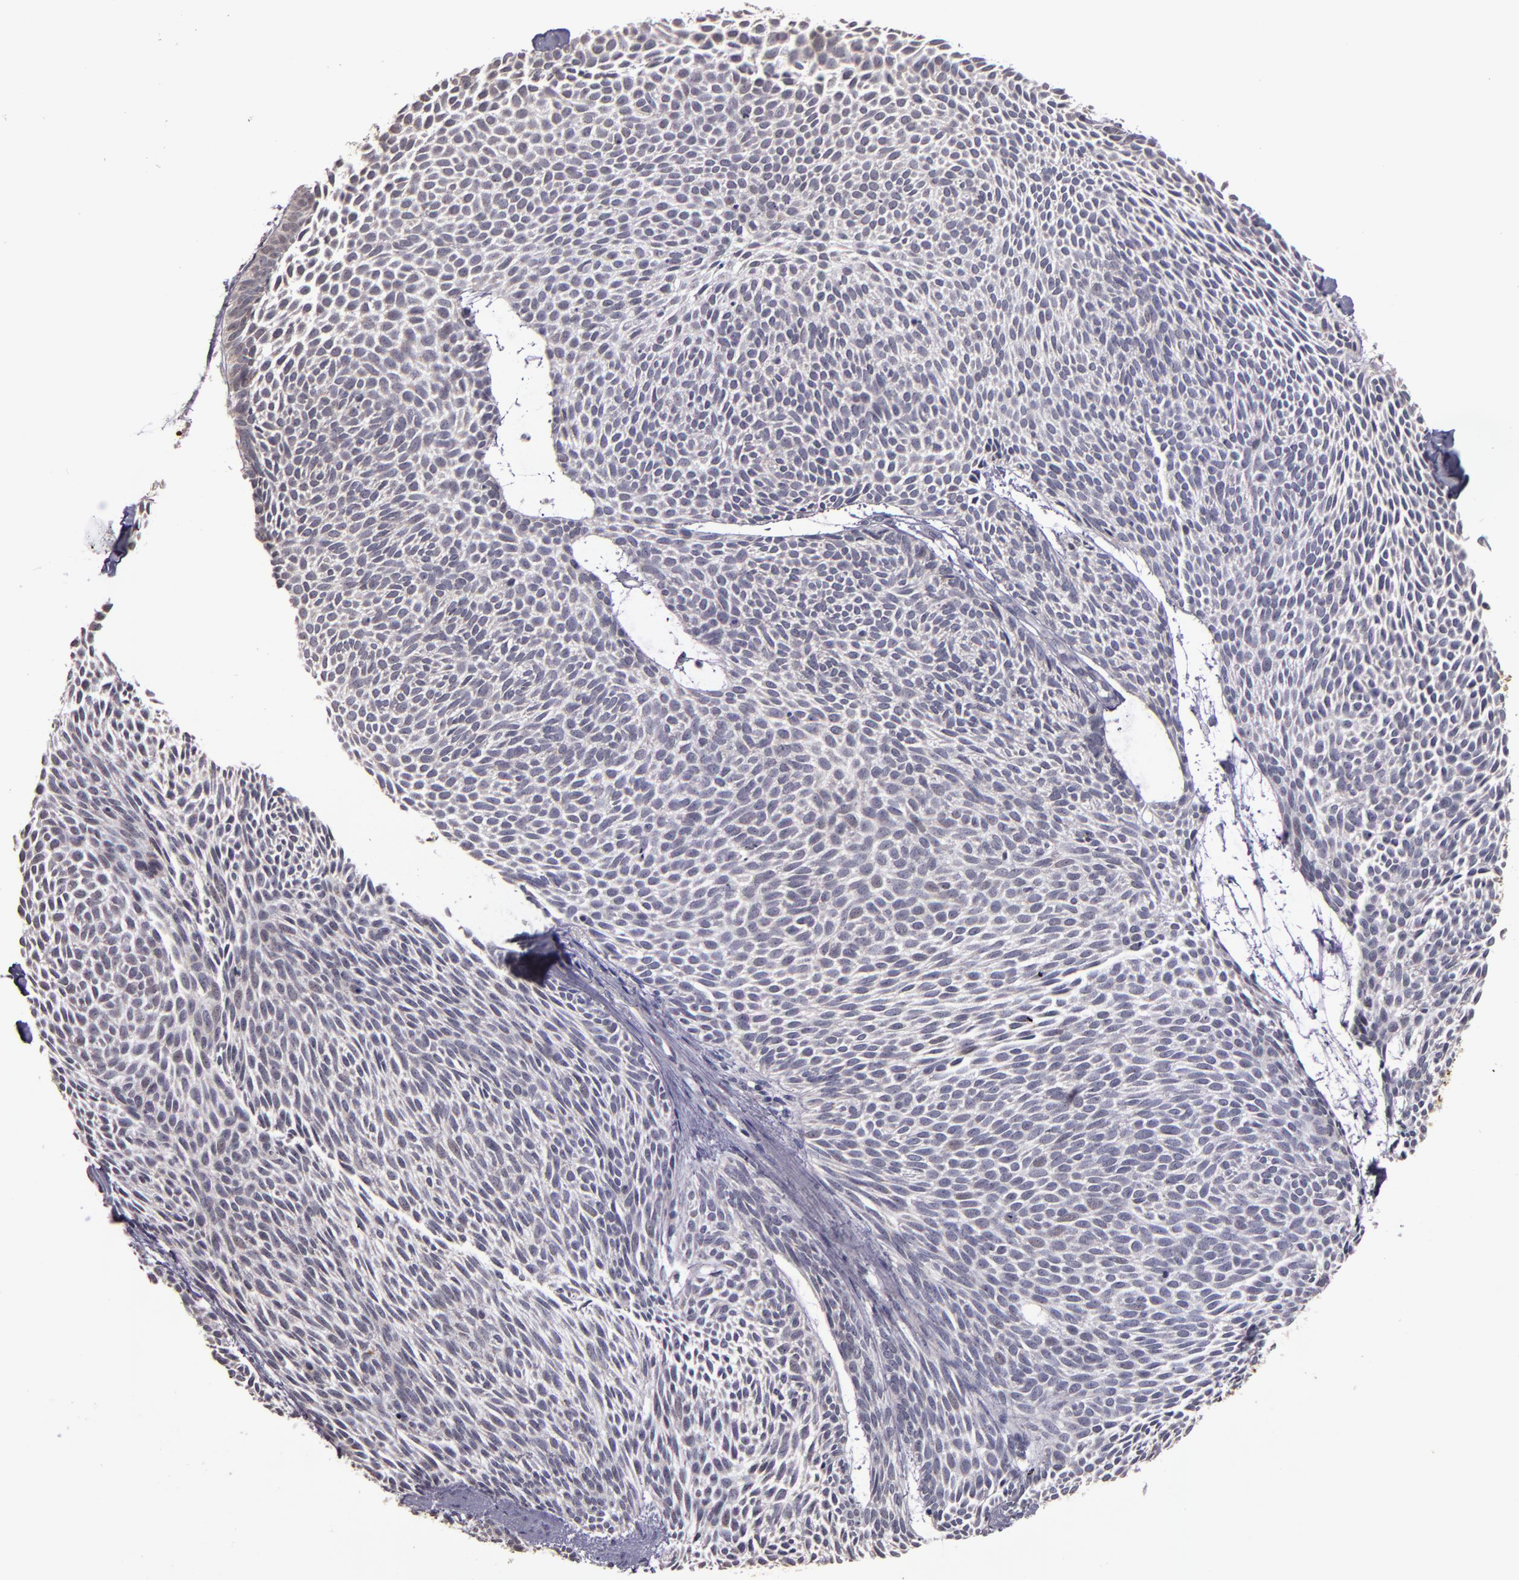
{"staining": {"intensity": "negative", "quantity": "none", "location": "none"}, "tissue": "skin cancer", "cell_type": "Tumor cells", "image_type": "cancer", "snomed": [{"axis": "morphology", "description": "Basal cell carcinoma"}, {"axis": "topography", "description": "Skin"}], "caption": "Tumor cells show no significant positivity in skin cancer.", "gene": "ABL1", "patient": {"sex": "male", "age": 84}}